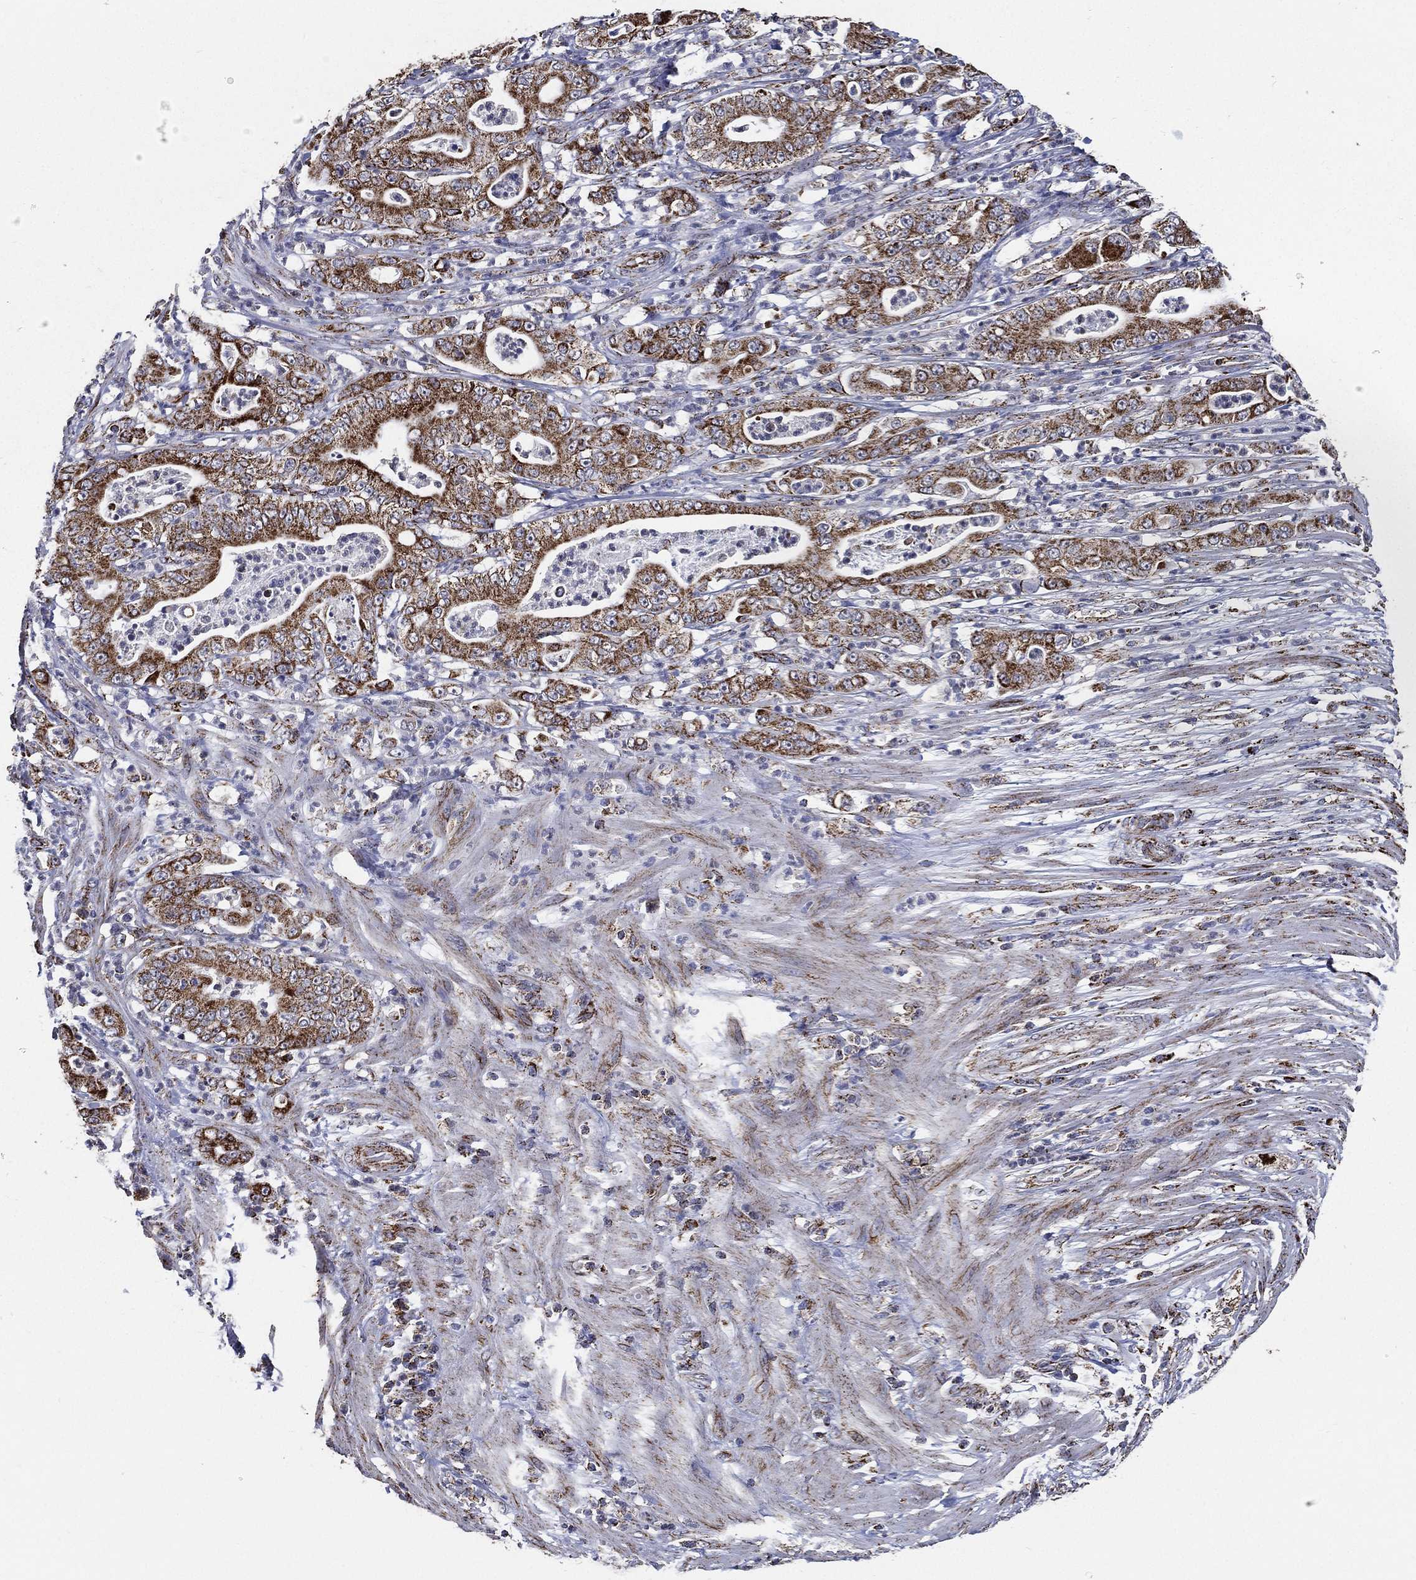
{"staining": {"intensity": "strong", "quantity": ">75%", "location": "cytoplasmic/membranous"}, "tissue": "pancreatic cancer", "cell_type": "Tumor cells", "image_type": "cancer", "snomed": [{"axis": "morphology", "description": "Adenocarcinoma, NOS"}, {"axis": "topography", "description": "Pancreas"}], "caption": "IHC (DAB) staining of human pancreatic cancer (adenocarcinoma) shows strong cytoplasmic/membranous protein expression in approximately >75% of tumor cells. IHC stains the protein of interest in brown and the nuclei are stained blue.", "gene": "NDUFAB1", "patient": {"sex": "male", "age": 71}}